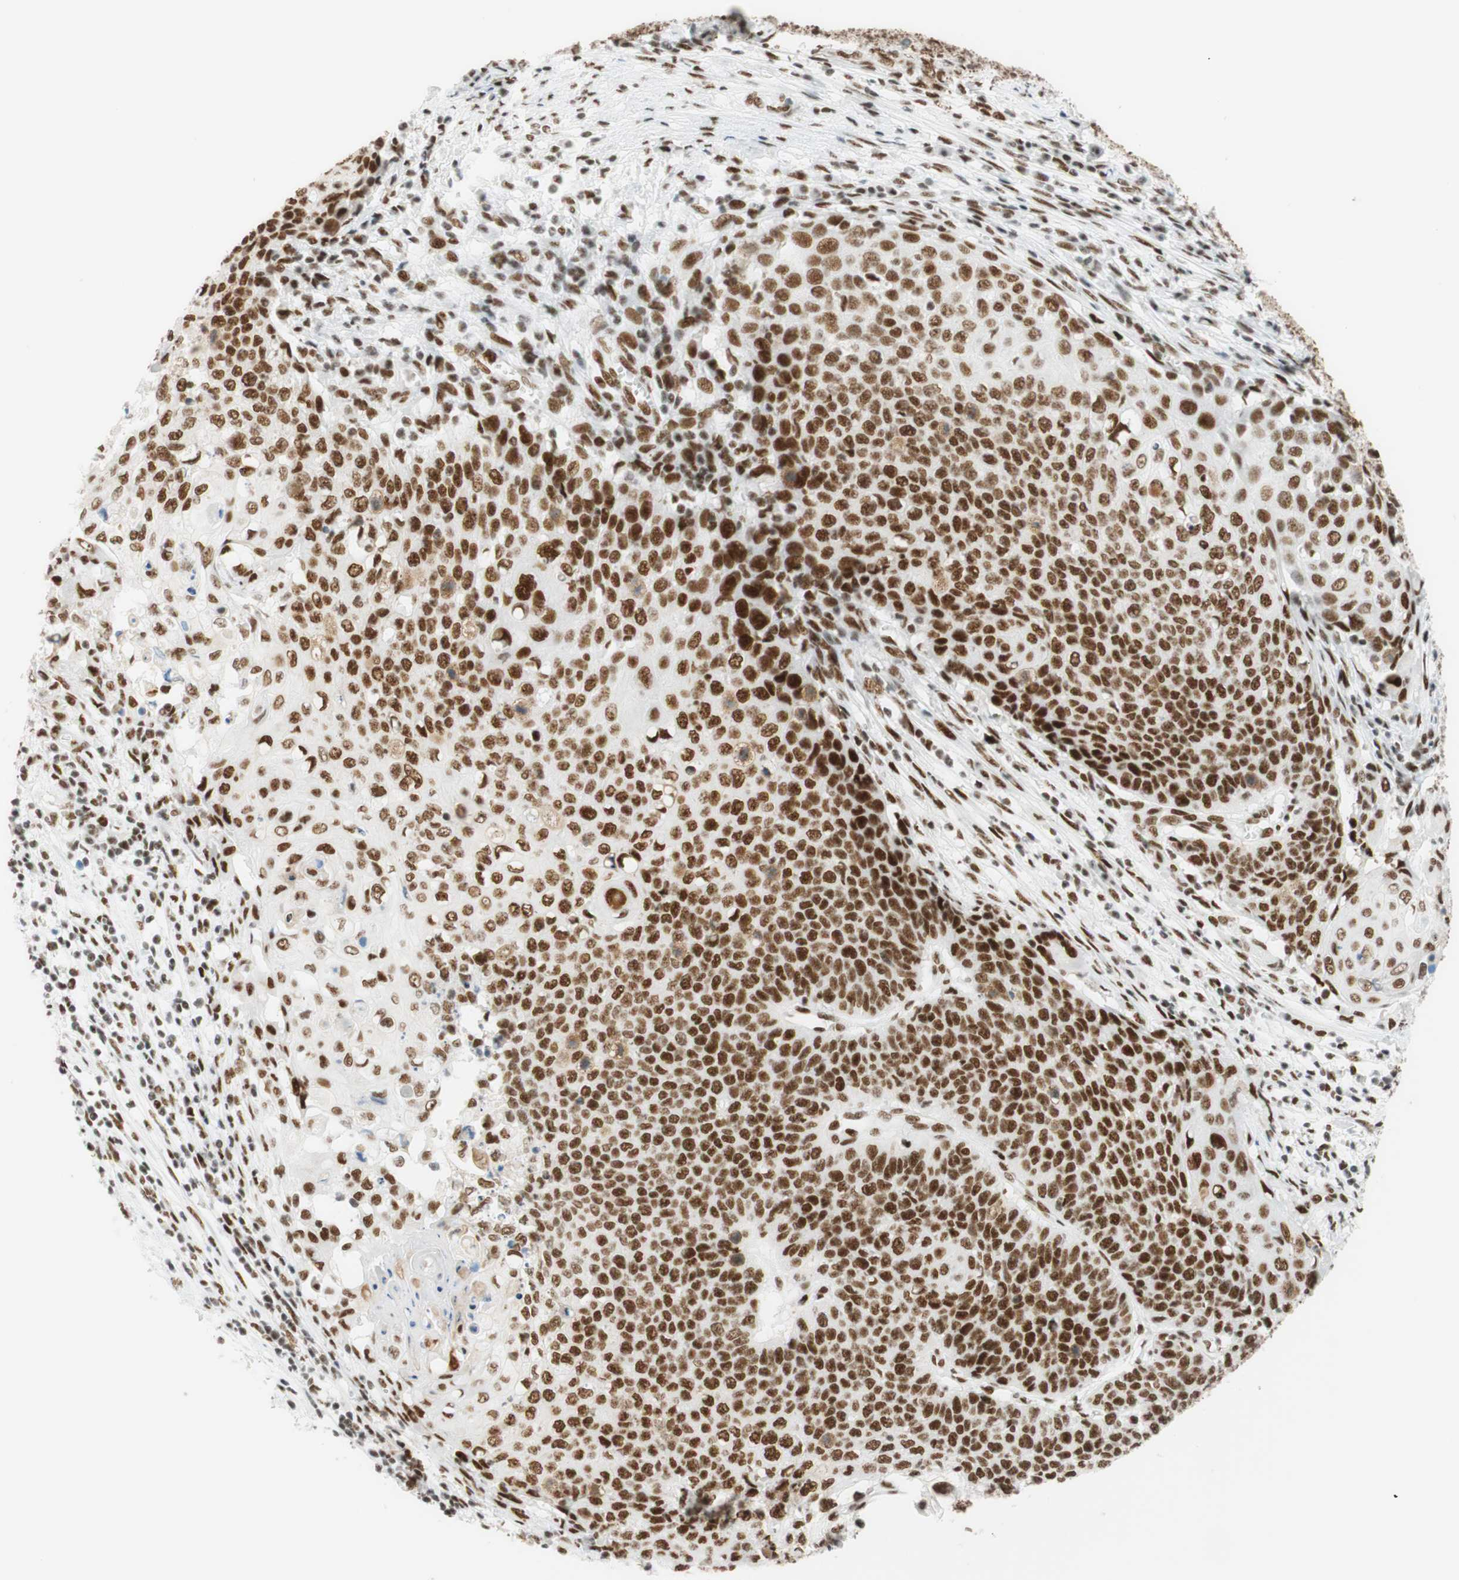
{"staining": {"intensity": "moderate", "quantity": ">75%", "location": "nuclear"}, "tissue": "cervical cancer", "cell_type": "Tumor cells", "image_type": "cancer", "snomed": [{"axis": "morphology", "description": "Squamous cell carcinoma, NOS"}, {"axis": "topography", "description": "Cervix"}], "caption": "The image demonstrates immunohistochemical staining of squamous cell carcinoma (cervical). There is moderate nuclear positivity is identified in approximately >75% of tumor cells.", "gene": "RNF20", "patient": {"sex": "female", "age": 39}}